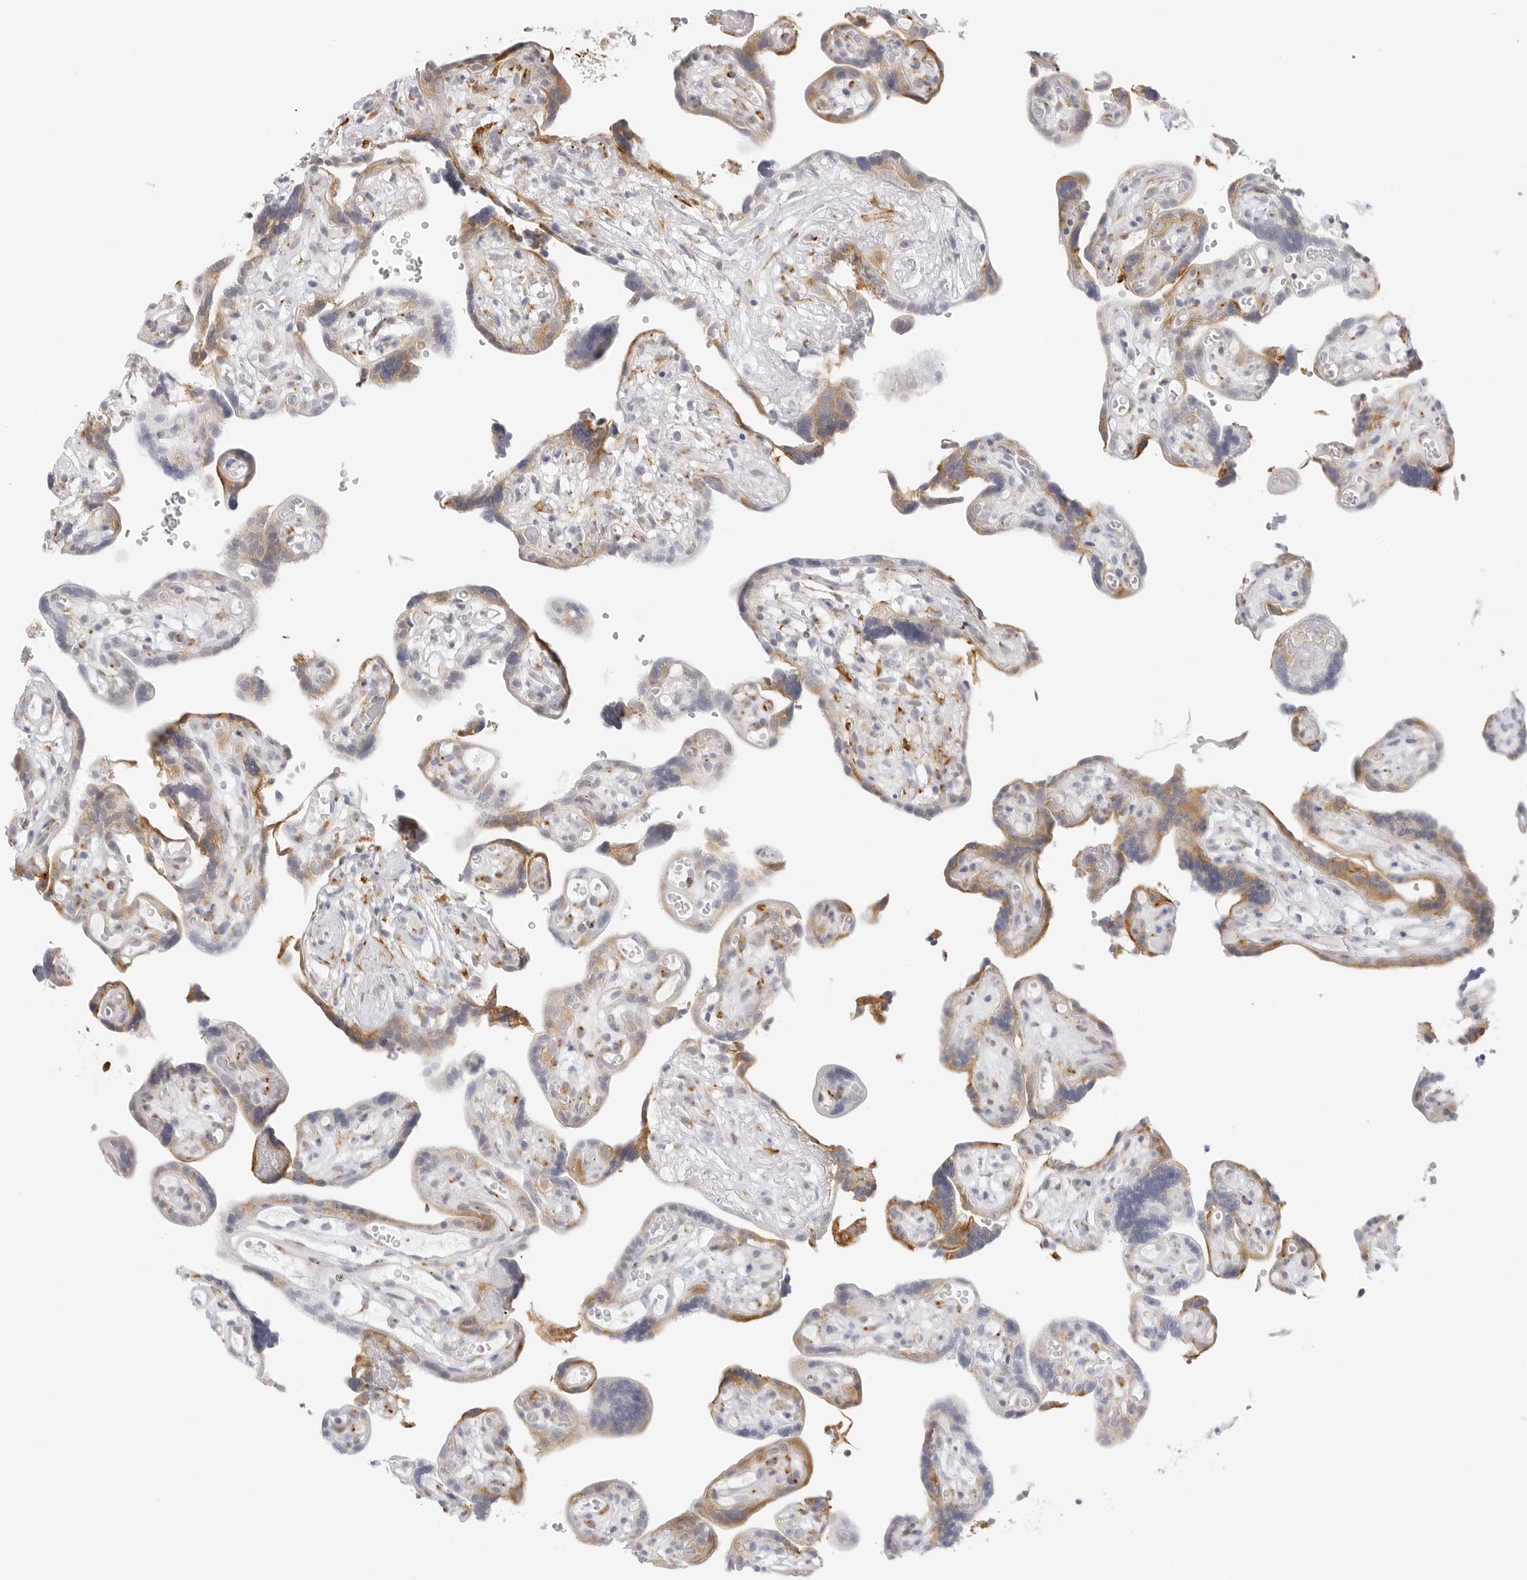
{"staining": {"intensity": "strong", "quantity": ">75%", "location": "cytoplasmic/membranous"}, "tissue": "placenta", "cell_type": "Decidual cells", "image_type": "normal", "snomed": [{"axis": "morphology", "description": "Normal tissue, NOS"}, {"axis": "topography", "description": "Placenta"}], "caption": "High-power microscopy captured an immunohistochemistry (IHC) image of benign placenta, revealing strong cytoplasmic/membranous expression in approximately >75% of decidual cells.", "gene": "THEM4", "patient": {"sex": "female", "age": 30}}